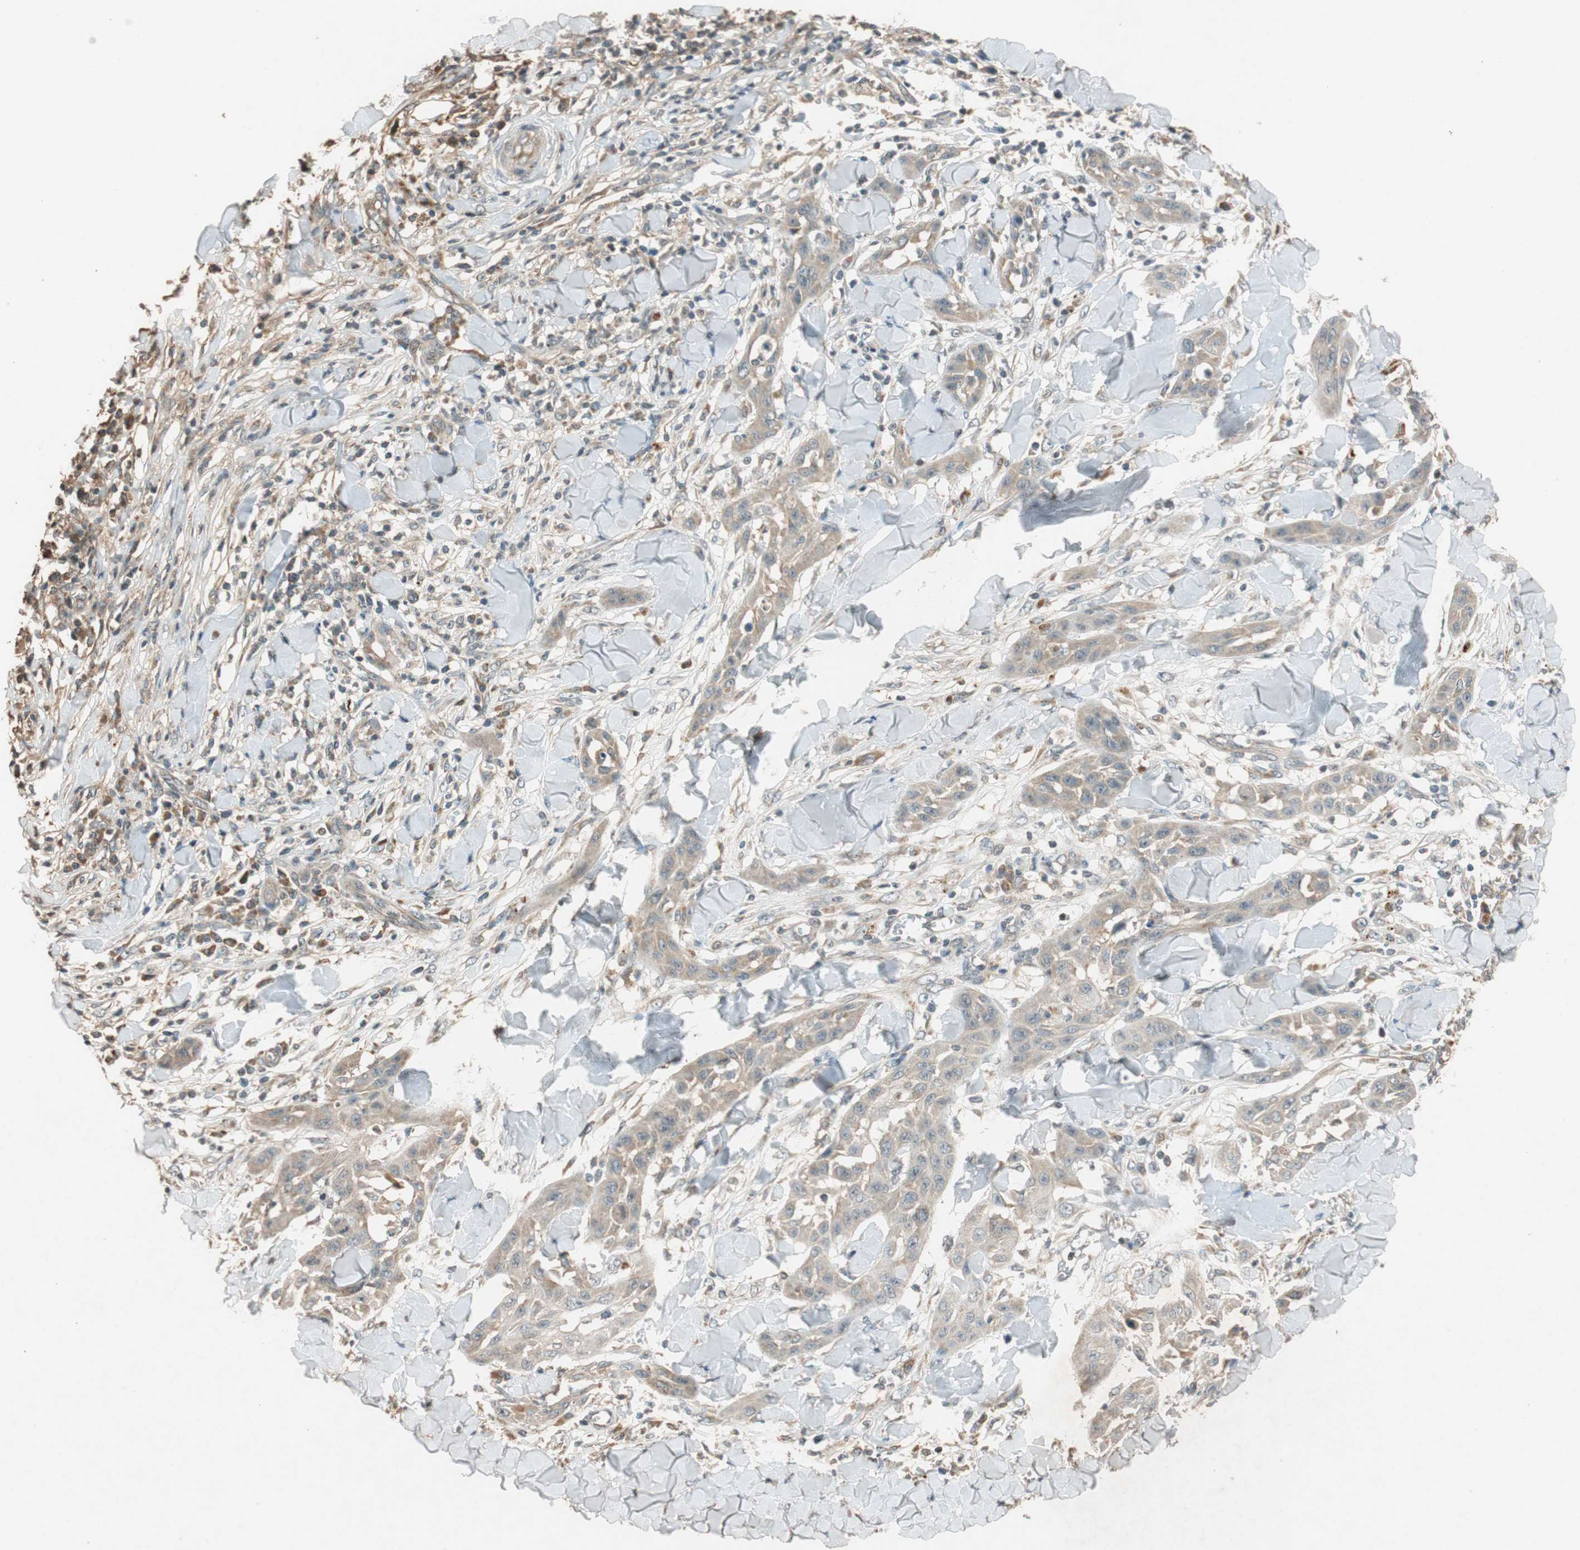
{"staining": {"intensity": "weak", "quantity": ">75%", "location": "cytoplasmic/membranous"}, "tissue": "skin cancer", "cell_type": "Tumor cells", "image_type": "cancer", "snomed": [{"axis": "morphology", "description": "Squamous cell carcinoma, NOS"}, {"axis": "topography", "description": "Skin"}], "caption": "This image exhibits immunohistochemistry staining of human skin cancer (squamous cell carcinoma), with low weak cytoplasmic/membranous staining in approximately >75% of tumor cells.", "gene": "GLB1", "patient": {"sex": "male", "age": 24}}